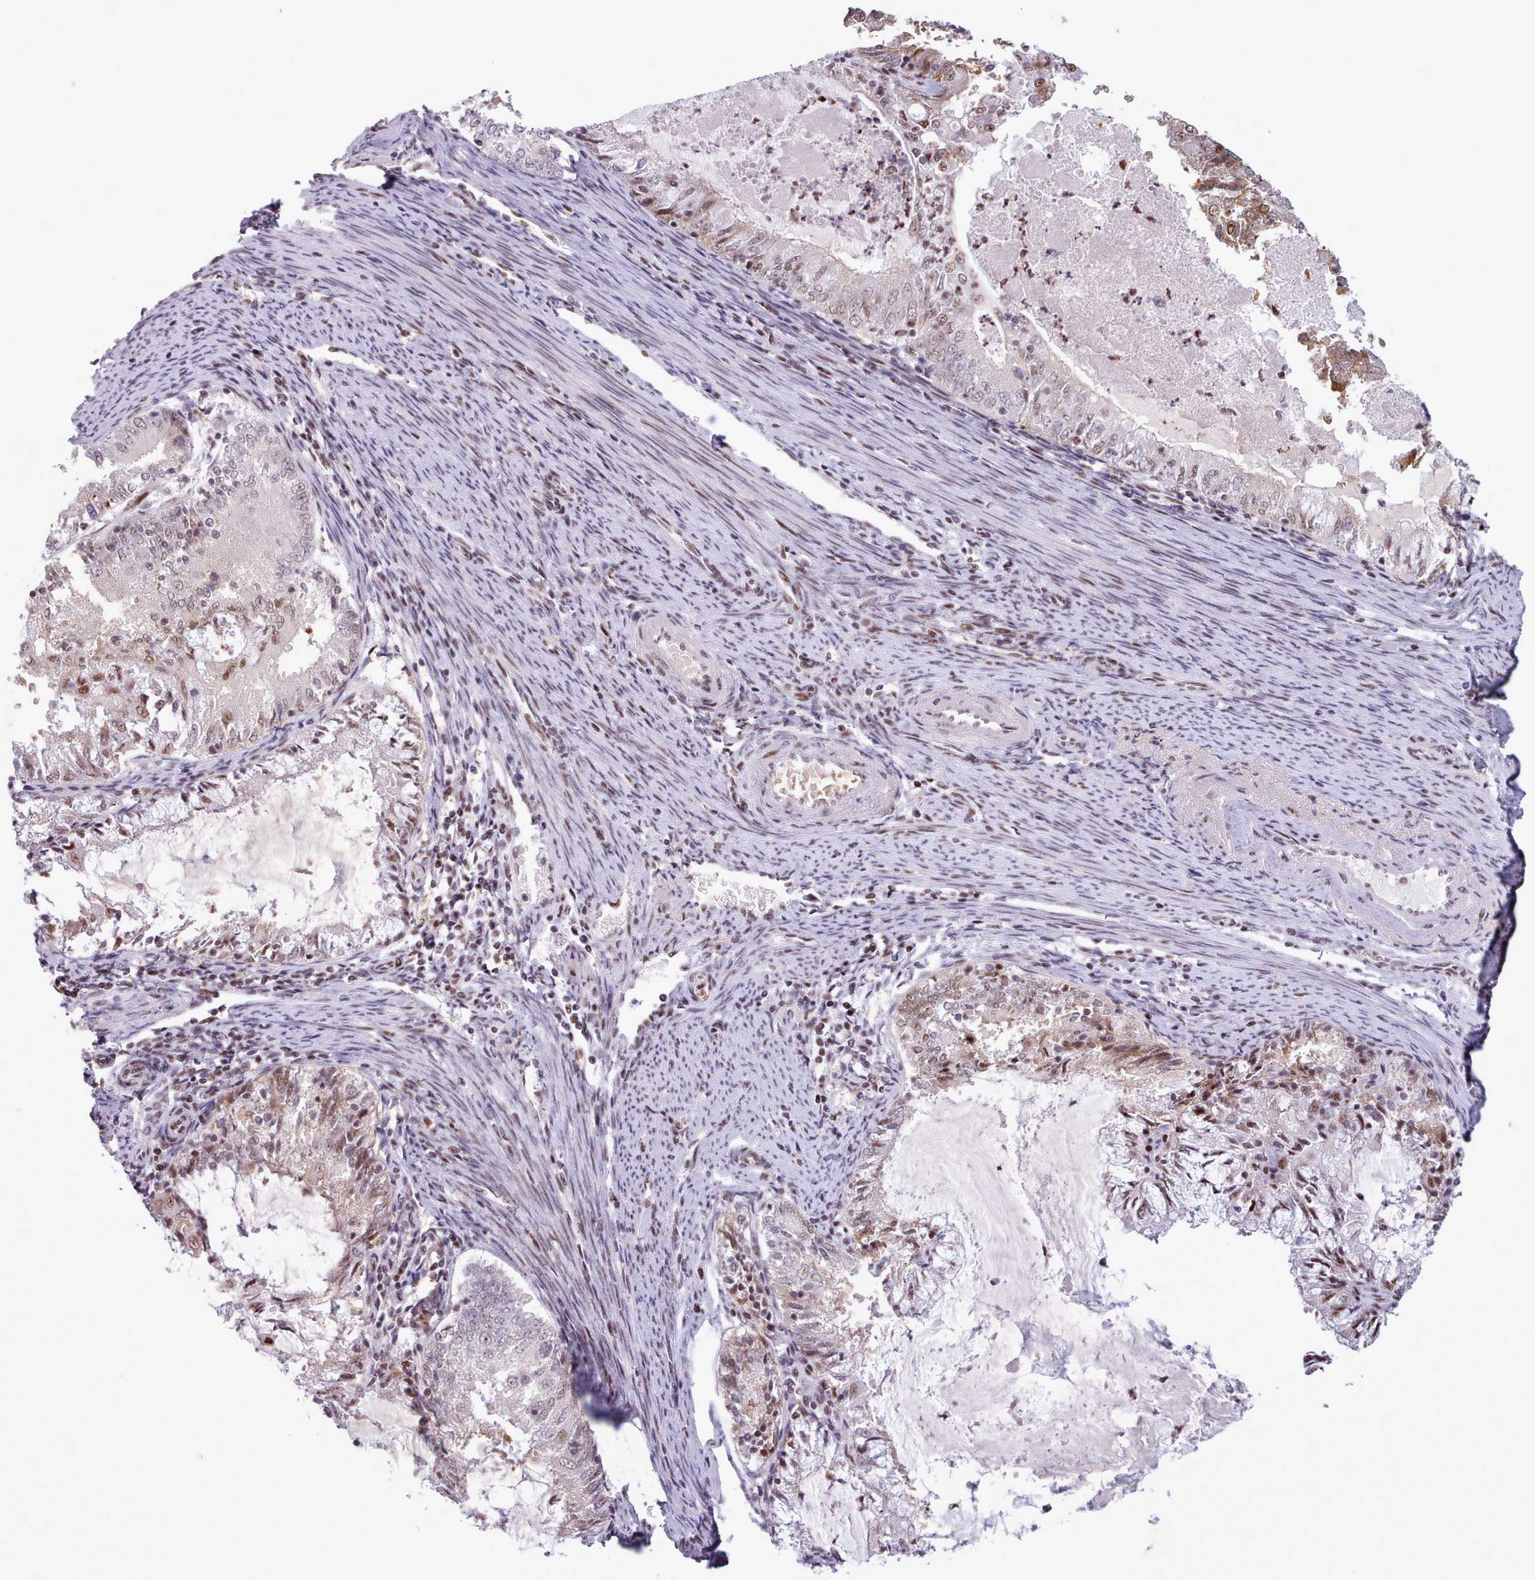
{"staining": {"intensity": "moderate", "quantity": "25%-75%", "location": "nuclear"}, "tissue": "endometrial cancer", "cell_type": "Tumor cells", "image_type": "cancer", "snomed": [{"axis": "morphology", "description": "Adenocarcinoma, NOS"}, {"axis": "topography", "description": "Endometrium"}], "caption": "Immunohistochemical staining of human endometrial cancer (adenocarcinoma) exhibits medium levels of moderate nuclear protein positivity in approximately 25%-75% of tumor cells. The protein of interest is shown in brown color, while the nuclei are stained blue.", "gene": "SRSF4", "patient": {"sex": "female", "age": 57}}